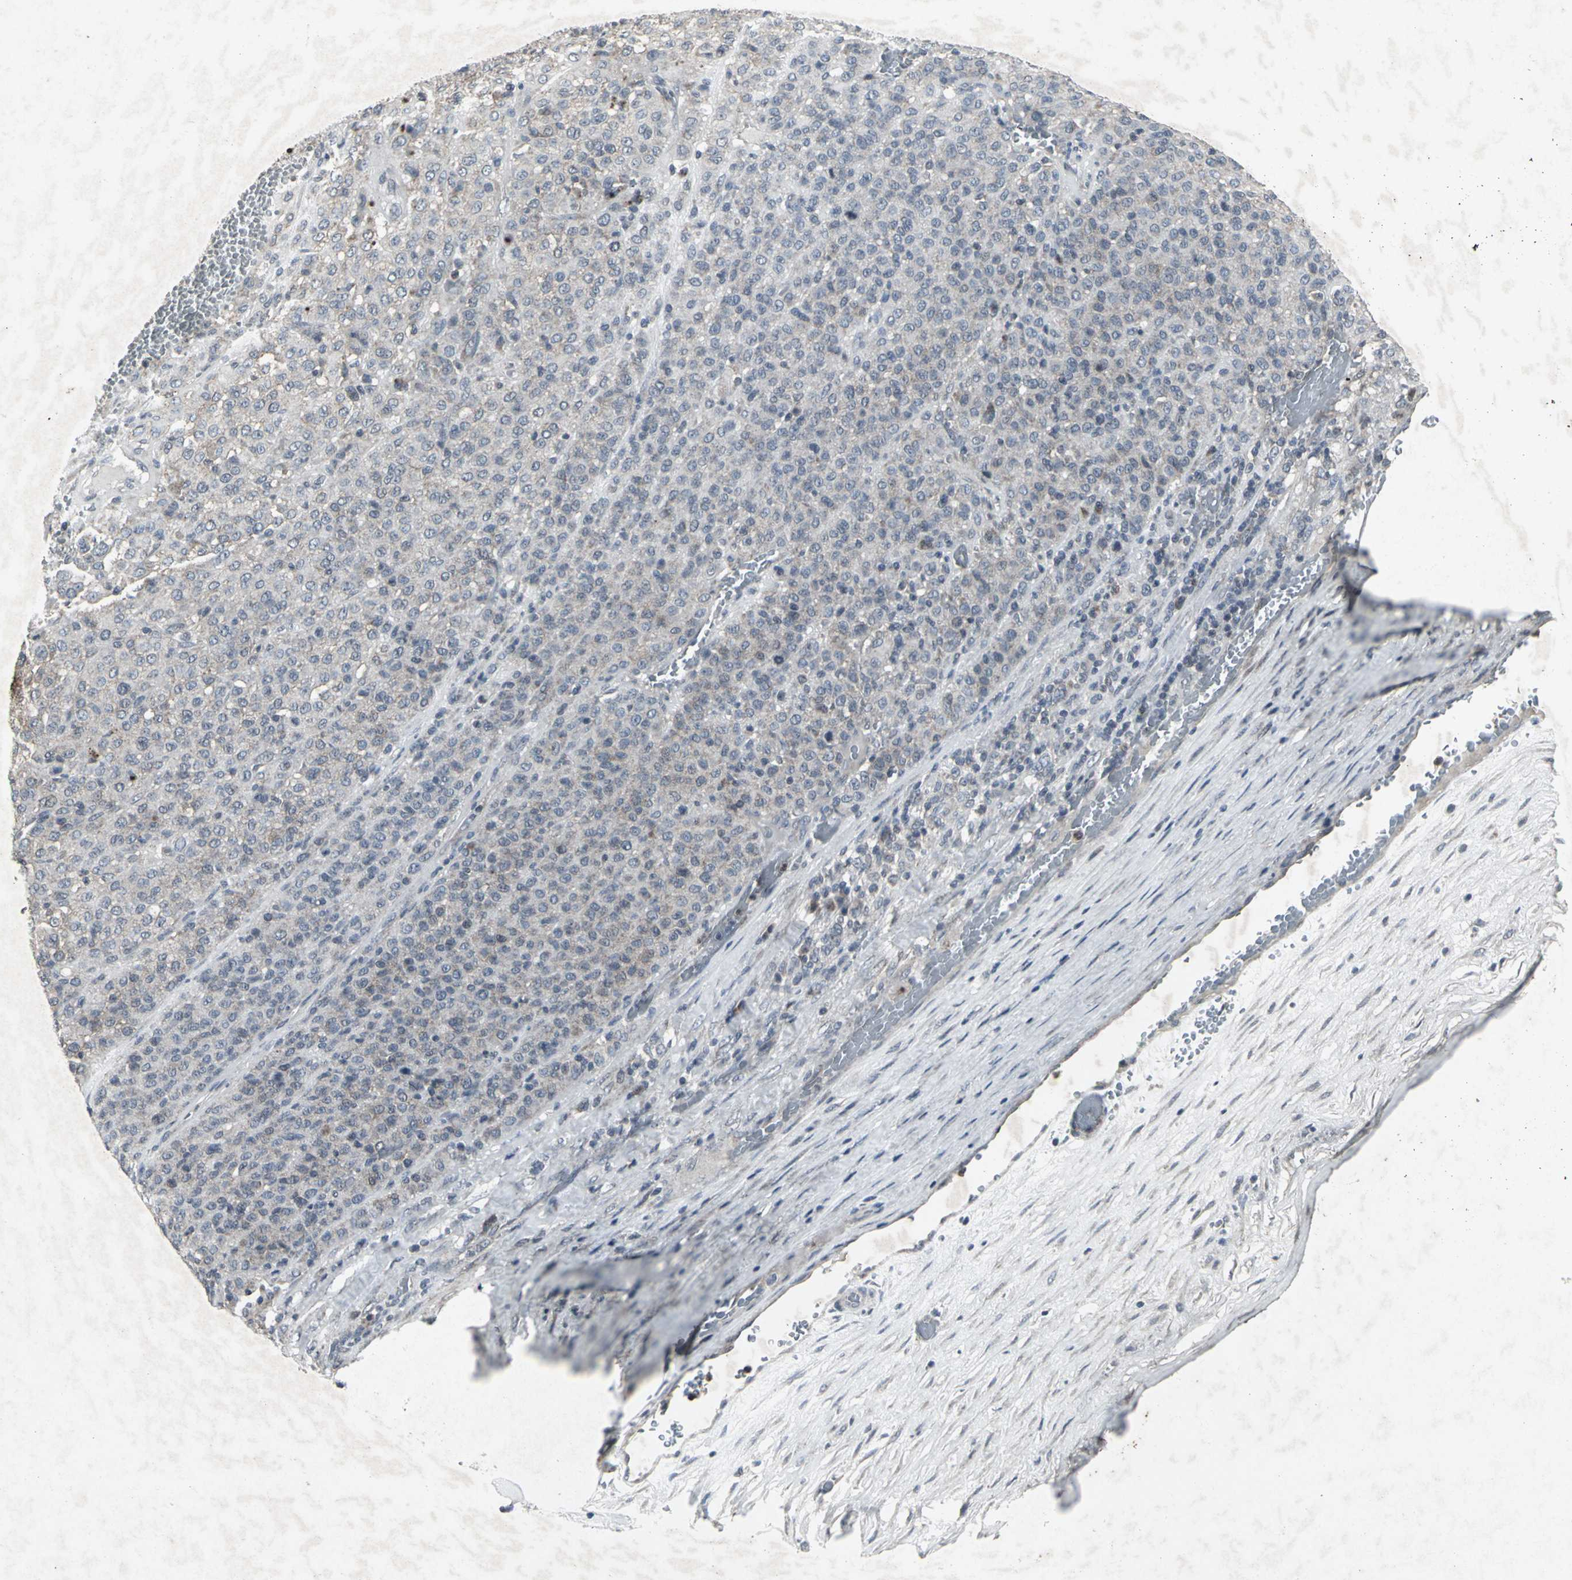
{"staining": {"intensity": "weak", "quantity": "<25%", "location": "cytoplasmic/membranous"}, "tissue": "melanoma", "cell_type": "Tumor cells", "image_type": "cancer", "snomed": [{"axis": "morphology", "description": "Malignant melanoma, Metastatic site"}, {"axis": "topography", "description": "Pancreas"}], "caption": "An IHC histopathology image of melanoma is shown. There is no staining in tumor cells of melanoma.", "gene": "BMP4", "patient": {"sex": "female", "age": 30}}